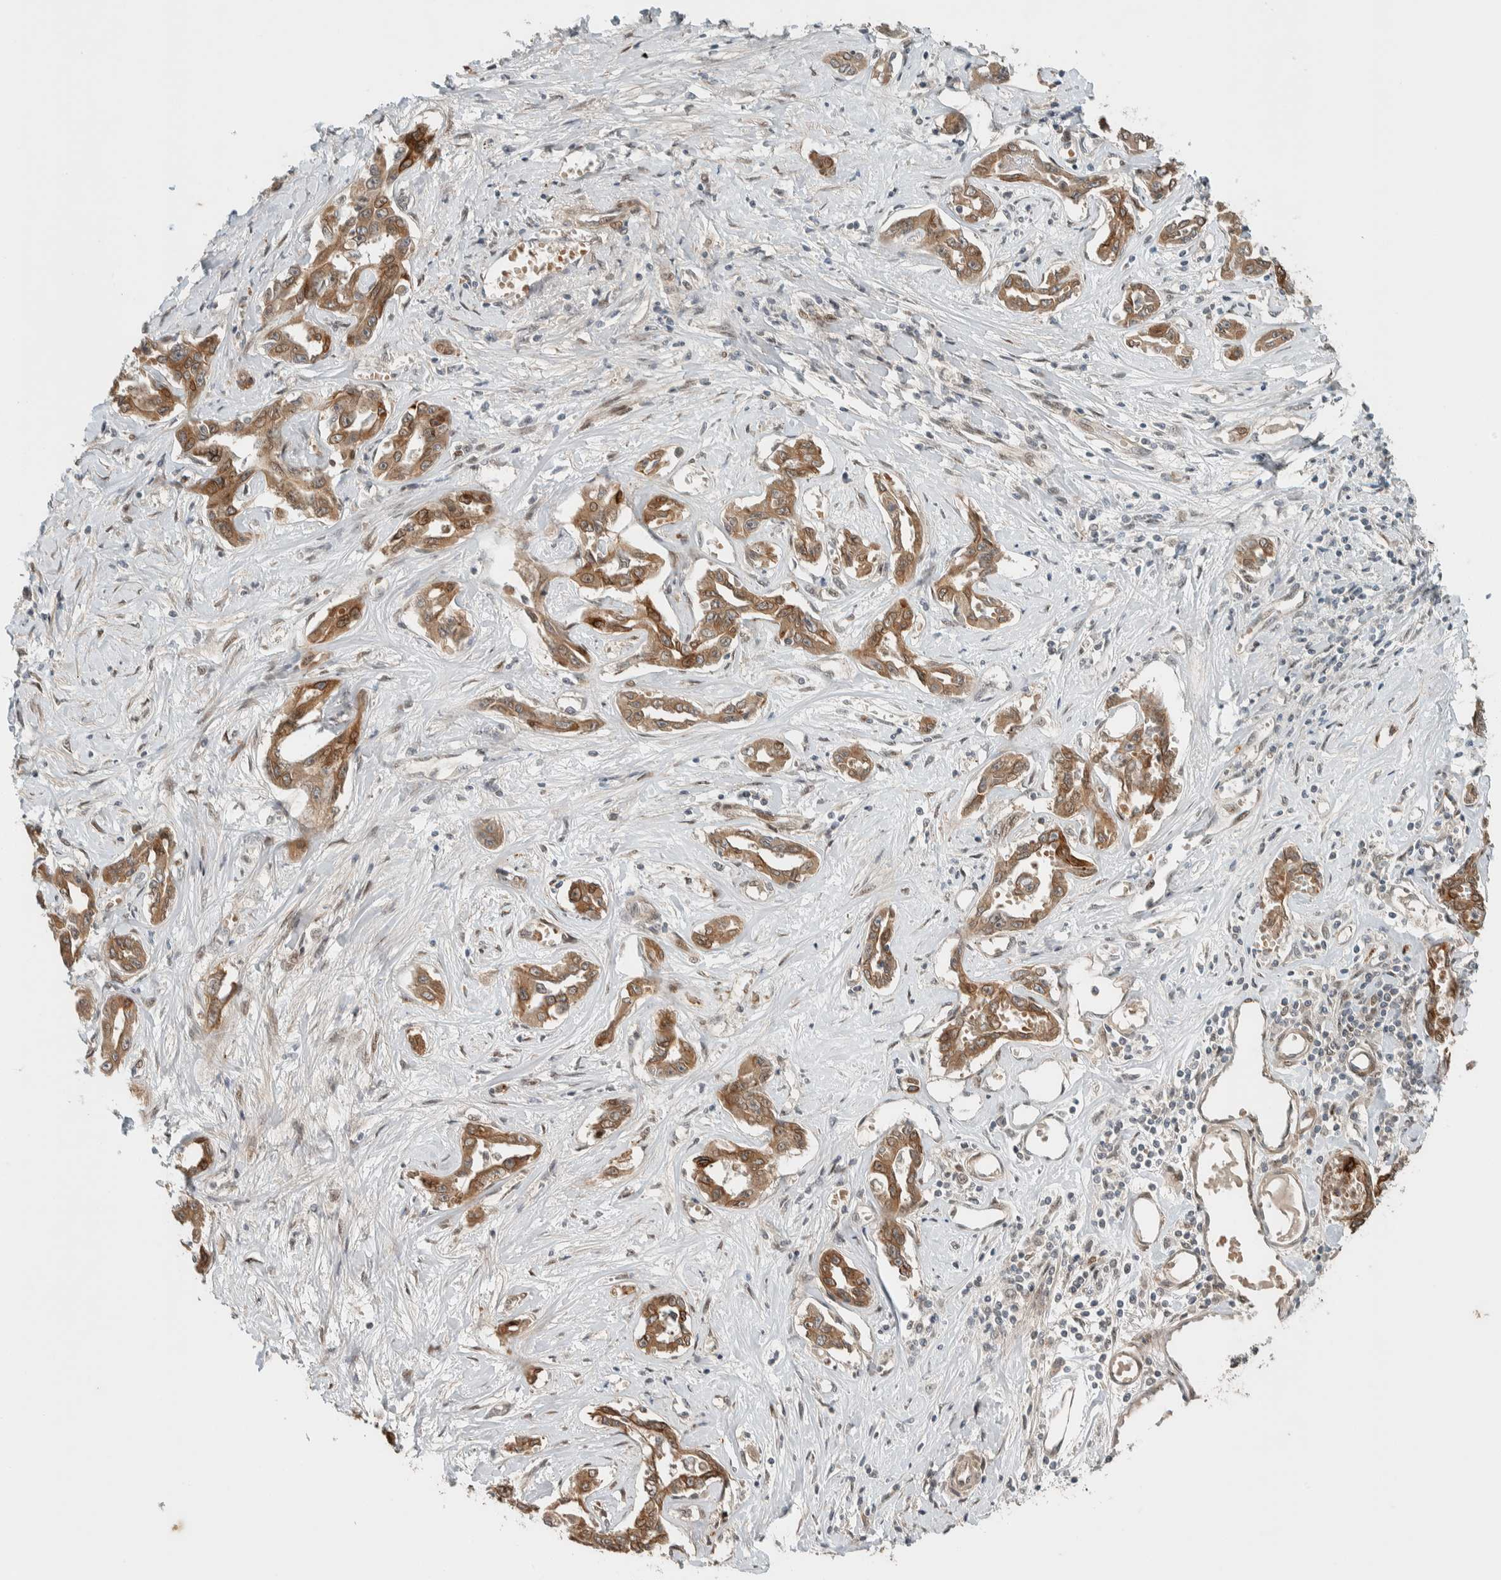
{"staining": {"intensity": "moderate", "quantity": ">75%", "location": "cytoplasmic/membranous"}, "tissue": "liver cancer", "cell_type": "Tumor cells", "image_type": "cancer", "snomed": [{"axis": "morphology", "description": "Cholangiocarcinoma"}, {"axis": "topography", "description": "Liver"}], "caption": "Liver cholangiocarcinoma stained for a protein (brown) demonstrates moderate cytoplasmic/membranous positive expression in about >75% of tumor cells.", "gene": "STXBP4", "patient": {"sex": "male", "age": 59}}